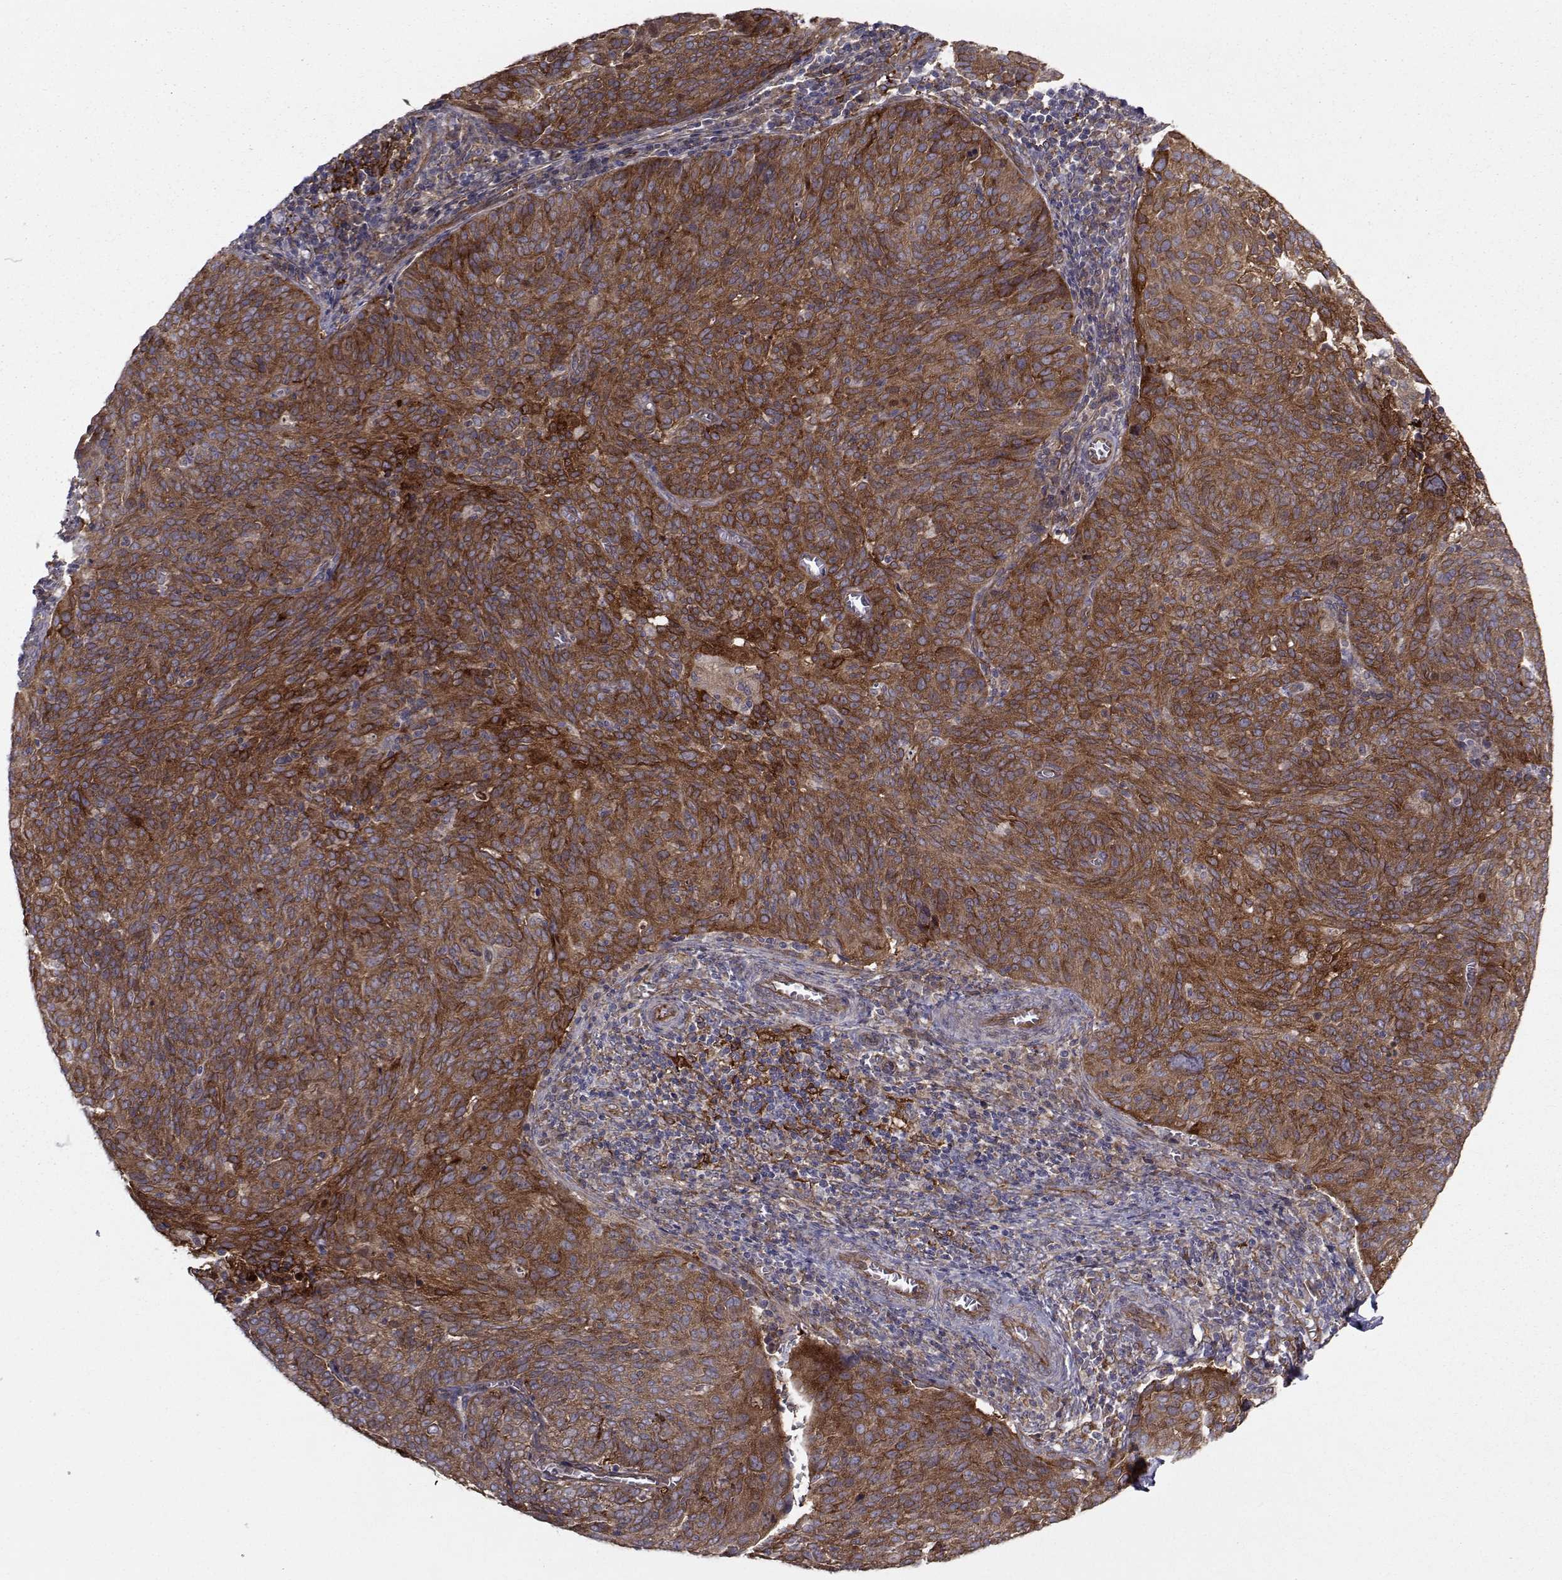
{"staining": {"intensity": "strong", "quantity": ">75%", "location": "cytoplasmic/membranous"}, "tissue": "cervical cancer", "cell_type": "Tumor cells", "image_type": "cancer", "snomed": [{"axis": "morphology", "description": "Squamous cell carcinoma, NOS"}, {"axis": "topography", "description": "Cervix"}], "caption": "This photomicrograph reveals squamous cell carcinoma (cervical) stained with IHC to label a protein in brown. The cytoplasmic/membranous of tumor cells show strong positivity for the protein. Nuclei are counter-stained blue.", "gene": "TRIP10", "patient": {"sex": "female", "age": 39}}